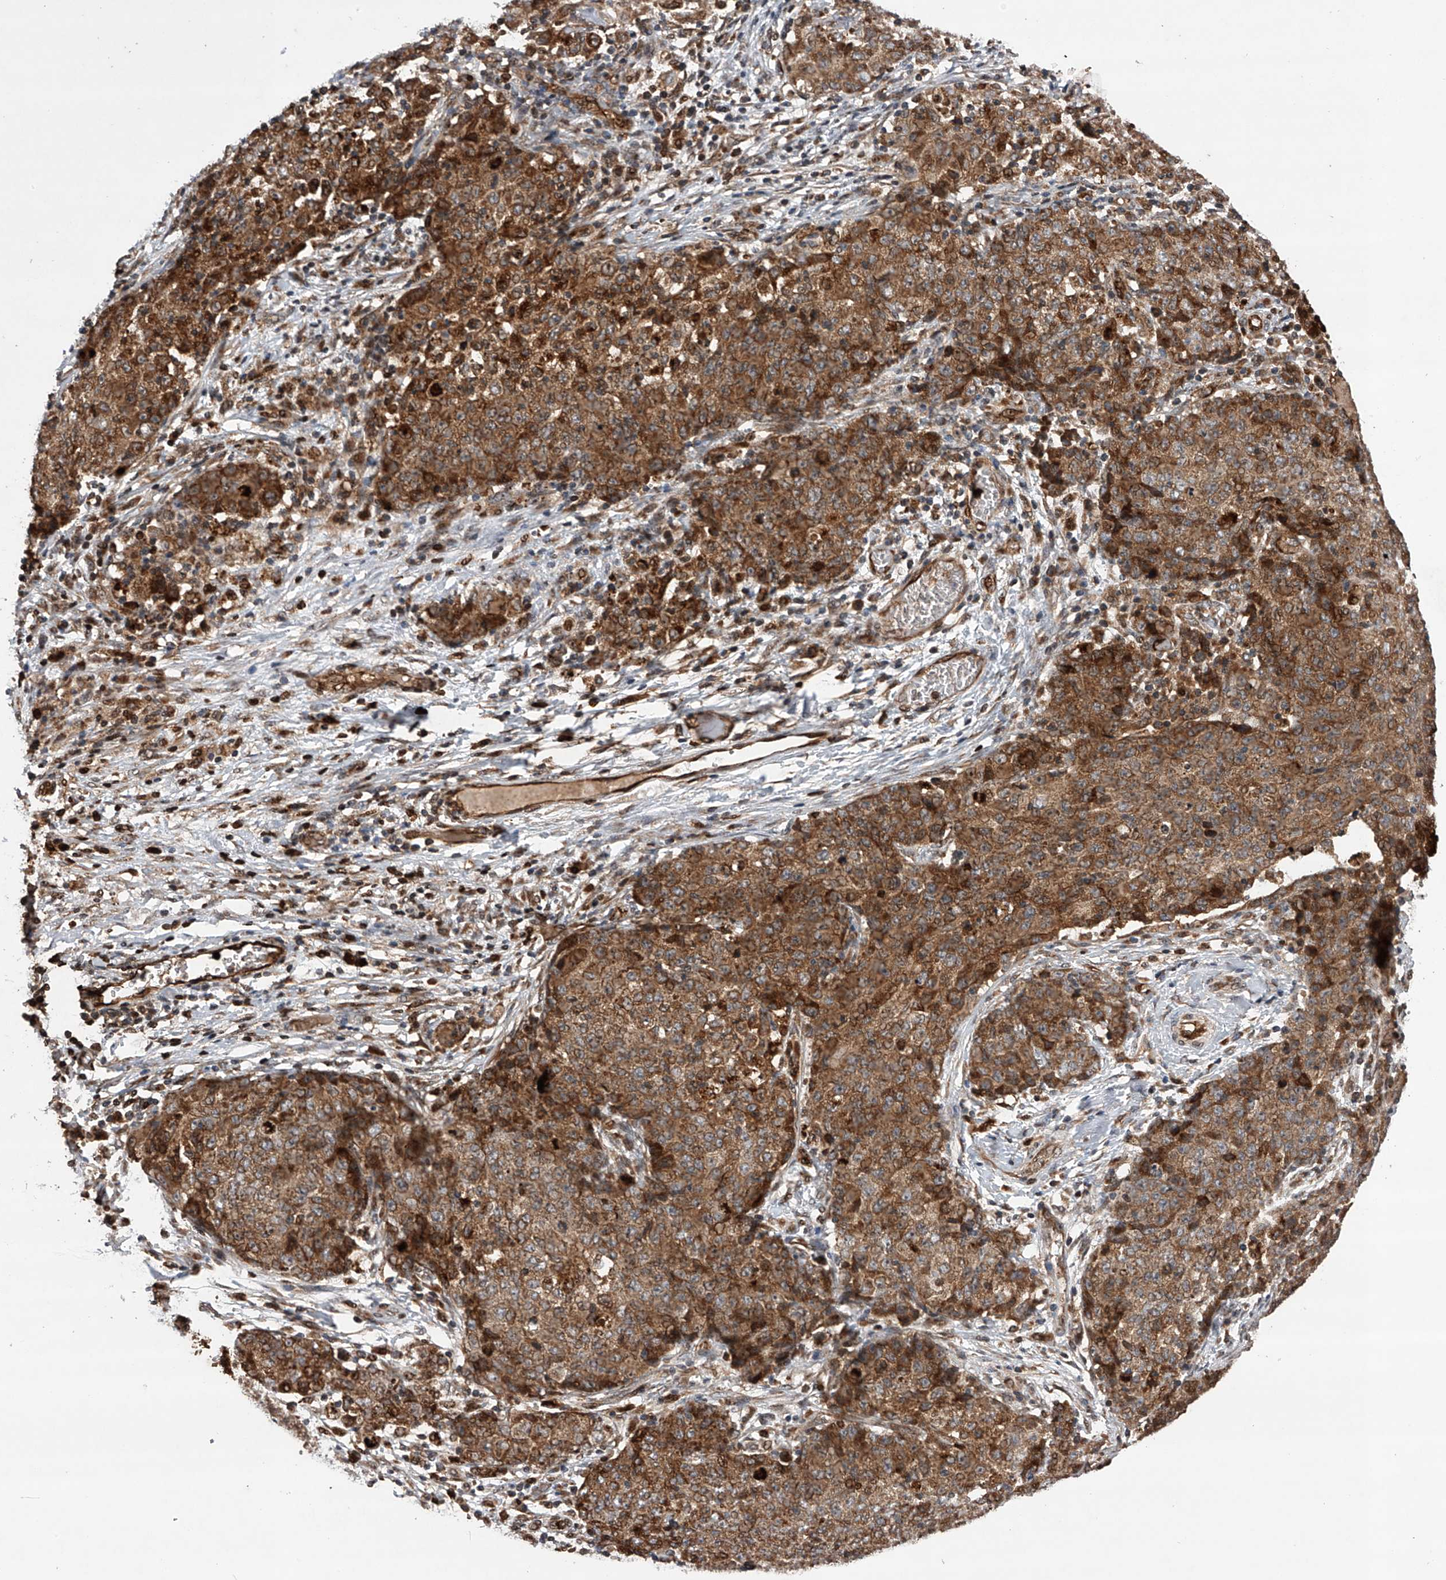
{"staining": {"intensity": "moderate", "quantity": ">75%", "location": "cytoplasmic/membranous"}, "tissue": "ovarian cancer", "cell_type": "Tumor cells", "image_type": "cancer", "snomed": [{"axis": "morphology", "description": "Carcinoma, endometroid"}, {"axis": "topography", "description": "Ovary"}], "caption": "A medium amount of moderate cytoplasmic/membranous positivity is appreciated in approximately >75% of tumor cells in endometroid carcinoma (ovarian) tissue.", "gene": "MAP3K11", "patient": {"sex": "female", "age": 42}}